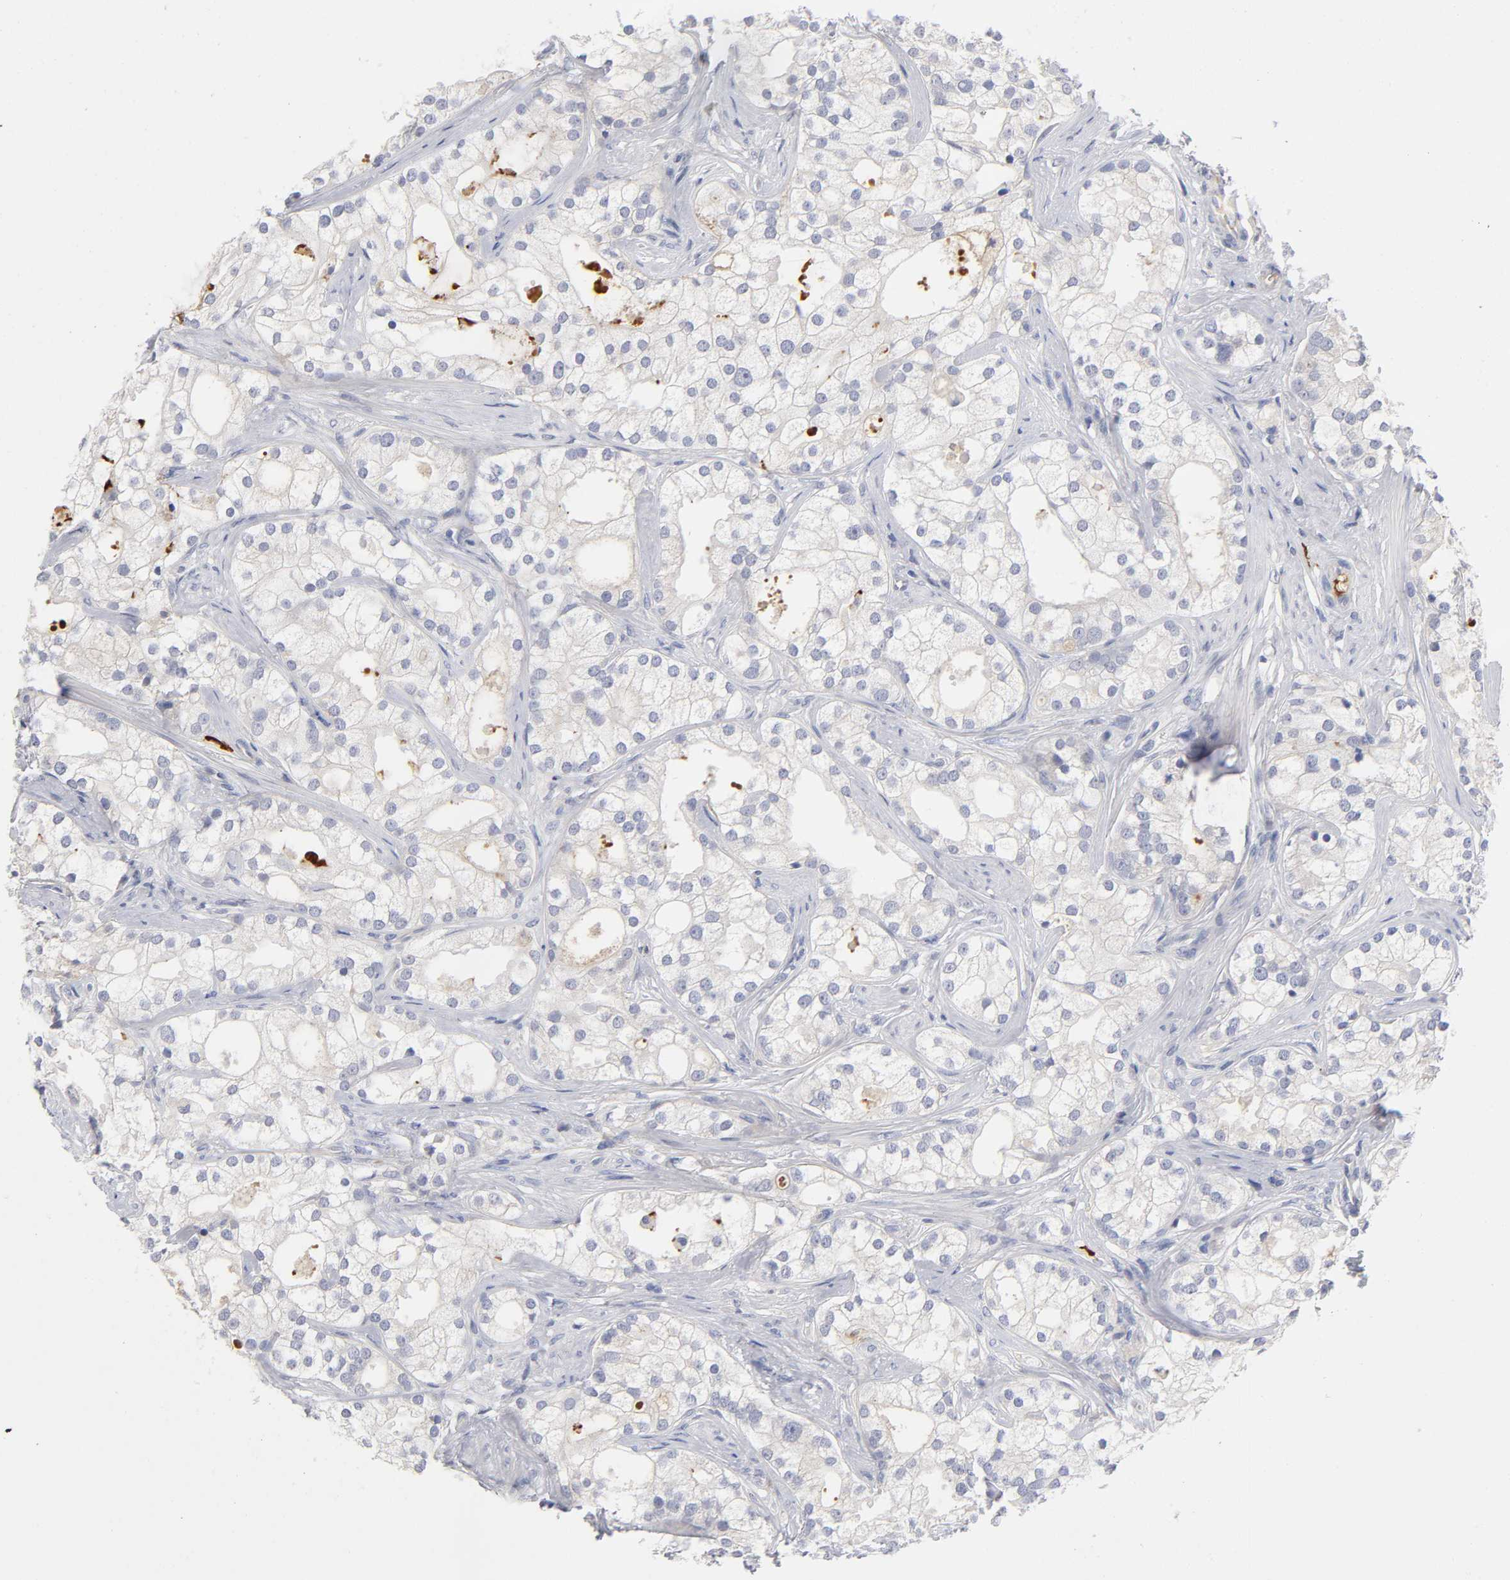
{"staining": {"intensity": "weak", "quantity": "<25%", "location": "cytoplasmic/membranous"}, "tissue": "prostate cancer", "cell_type": "Tumor cells", "image_type": "cancer", "snomed": [{"axis": "morphology", "description": "Adenocarcinoma, Low grade"}, {"axis": "topography", "description": "Prostate"}], "caption": "Immunohistochemical staining of adenocarcinoma (low-grade) (prostate) shows no significant positivity in tumor cells. (Immunohistochemistry (ihc), brightfield microscopy, high magnification).", "gene": "NOVA1", "patient": {"sex": "male", "age": 58}}